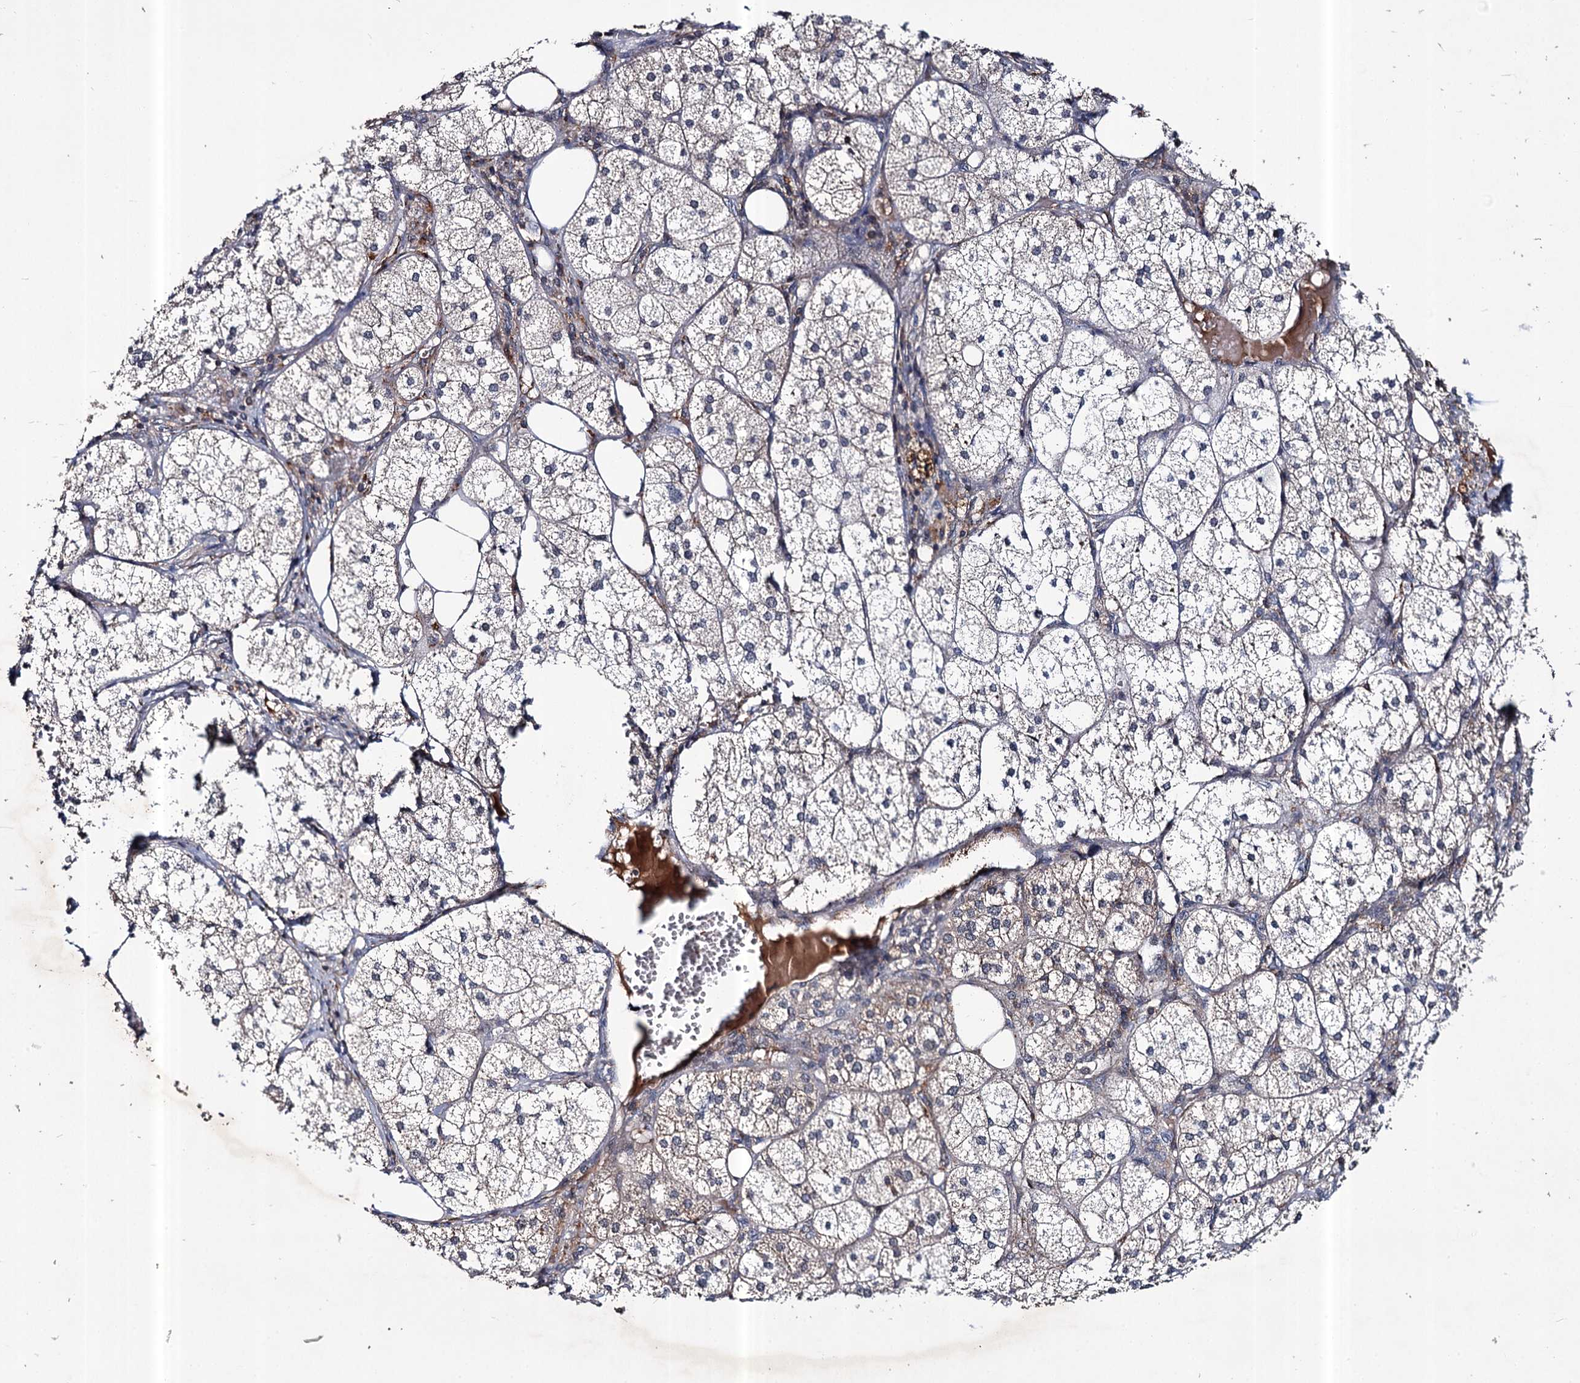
{"staining": {"intensity": "moderate", "quantity": "25%-75%", "location": "cytoplasmic/membranous"}, "tissue": "adrenal gland", "cell_type": "Glandular cells", "image_type": "normal", "snomed": [{"axis": "morphology", "description": "Normal tissue, NOS"}, {"axis": "topography", "description": "Adrenal gland"}], "caption": "Approximately 25%-75% of glandular cells in normal adrenal gland display moderate cytoplasmic/membranous protein staining as visualized by brown immunohistochemical staining.", "gene": "ABLIM1", "patient": {"sex": "female", "age": 61}}